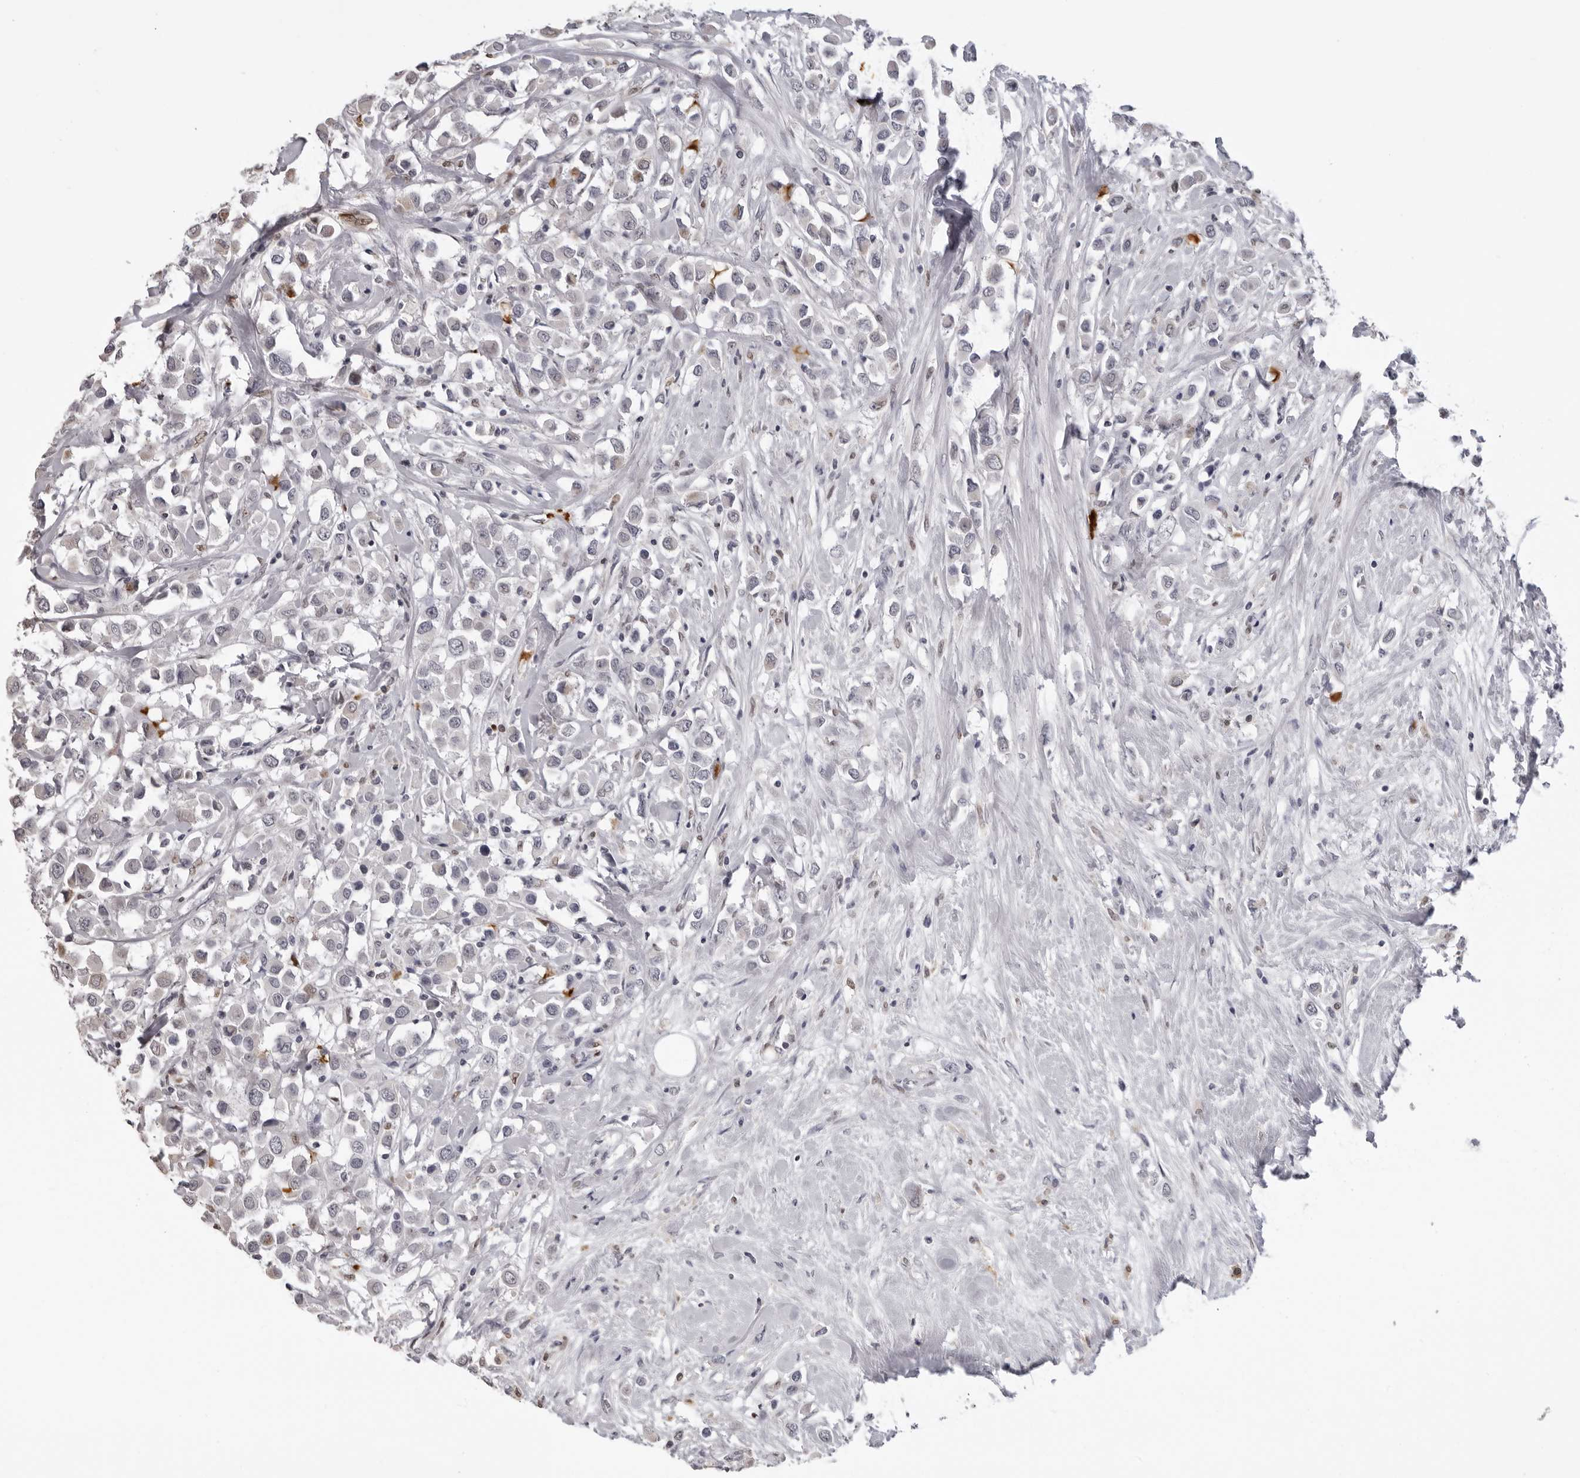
{"staining": {"intensity": "negative", "quantity": "none", "location": "none"}, "tissue": "breast cancer", "cell_type": "Tumor cells", "image_type": "cancer", "snomed": [{"axis": "morphology", "description": "Duct carcinoma"}, {"axis": "topography", "description": "Breast"}], "caption": "Invasive ductal carcinoma (breast) was stained to show a protein in brown. There is no significant expression in tumor cells. (DAB (3,3'-diaminobenzidine) immunohistochemistry with hematoxylin counter stain).", "gene": "IL31", "patient": {"sex": "female", "age": 61}}